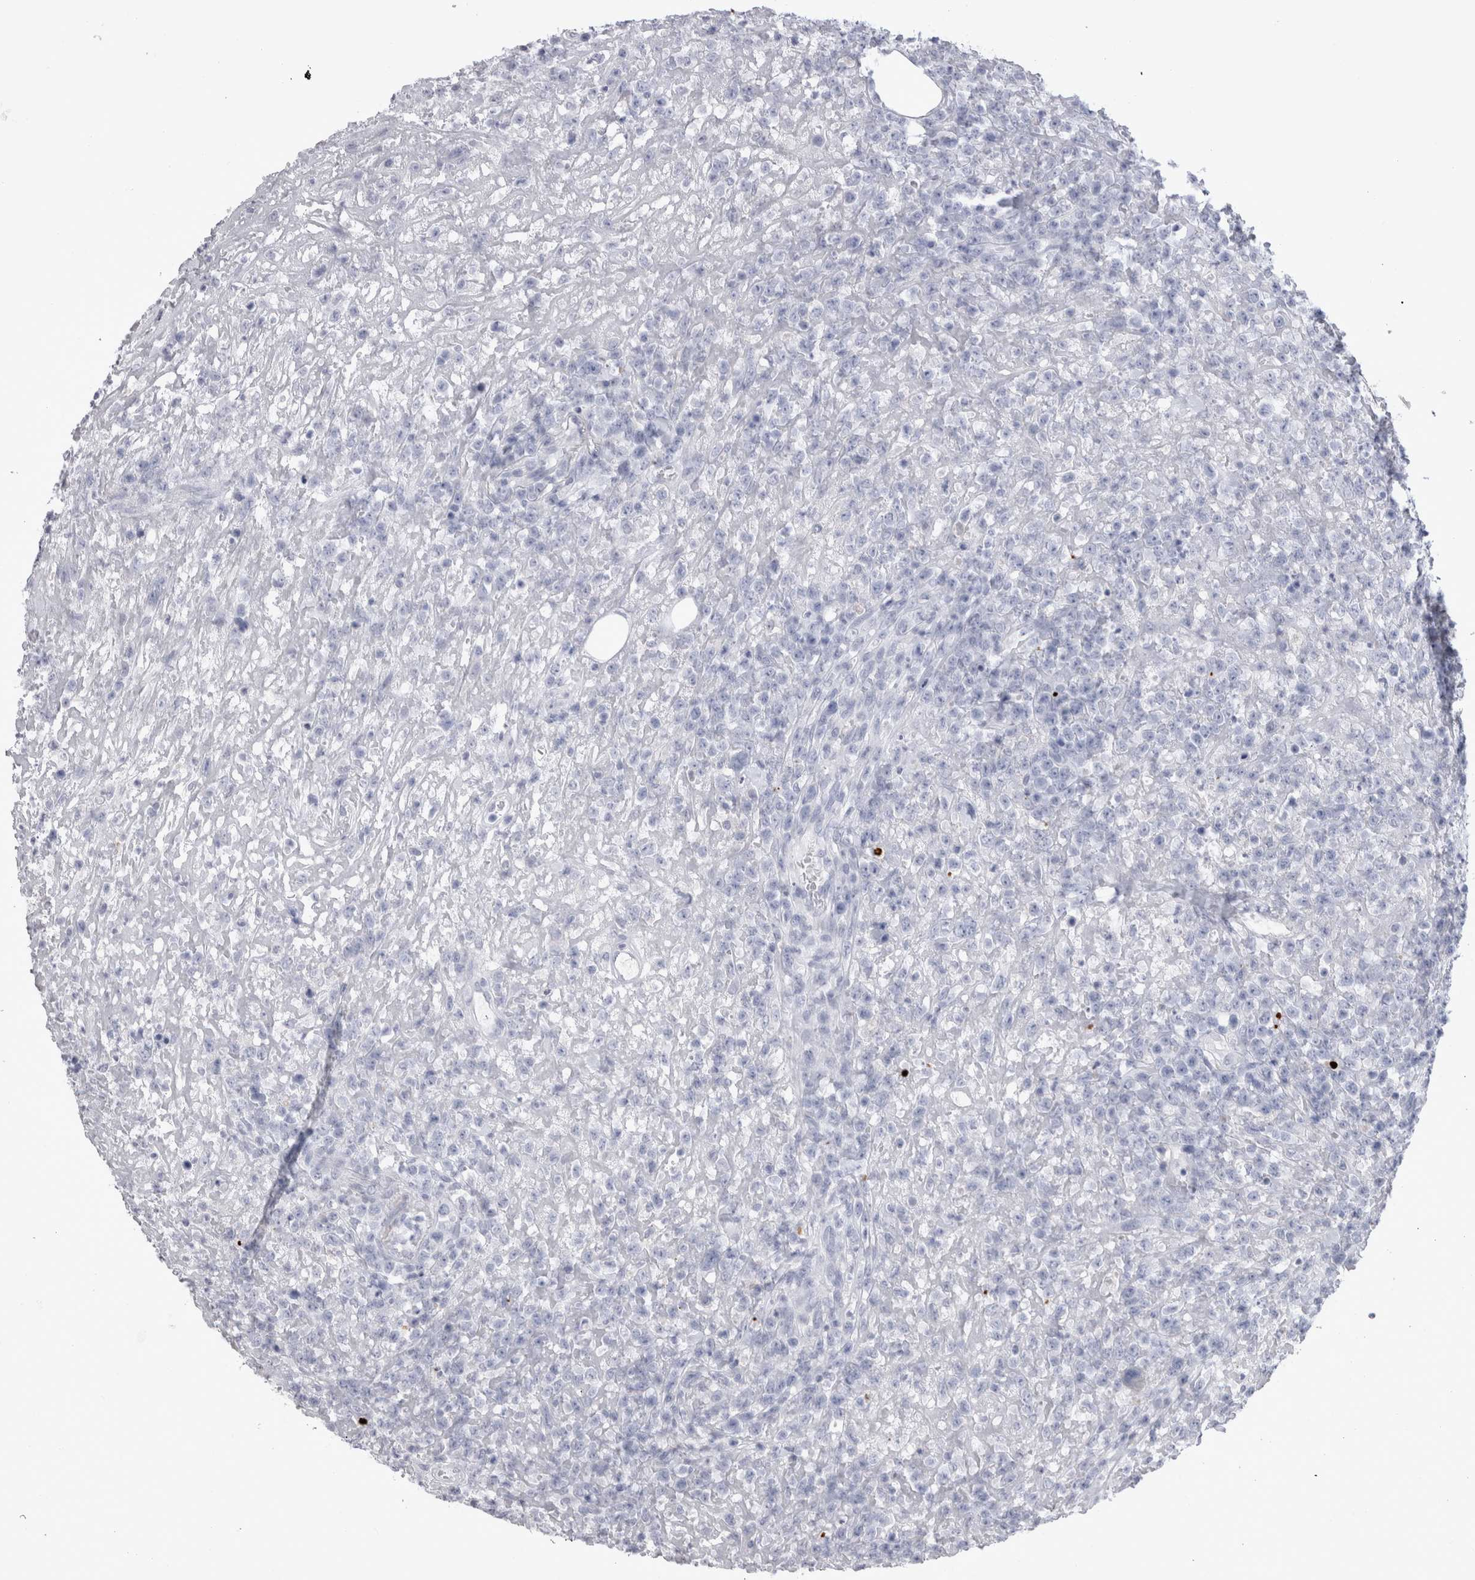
{"staining": {"intensity": "negative", "quantity": "none", "location": "none"}, "tissue": "lymphoma", "cell_type": "Tumor cells", "image_type": "cancer", "snomed": [{"axis": "morphology", "description": "Malignant lymphoma, non-Hodgkin's type, High grade"}, {"axis": "topography", "description": "Colon"}], "caption": "Immunohistochemistry histopathology image of neoplastic tissue: malignant lymphoma, non-Hodgkin's type (high-grade) stained with DAB exhibits no significant protein staining in tumor cells.", "gene": "ADAM2", "patient": {"sex": "female", "age": 53}}